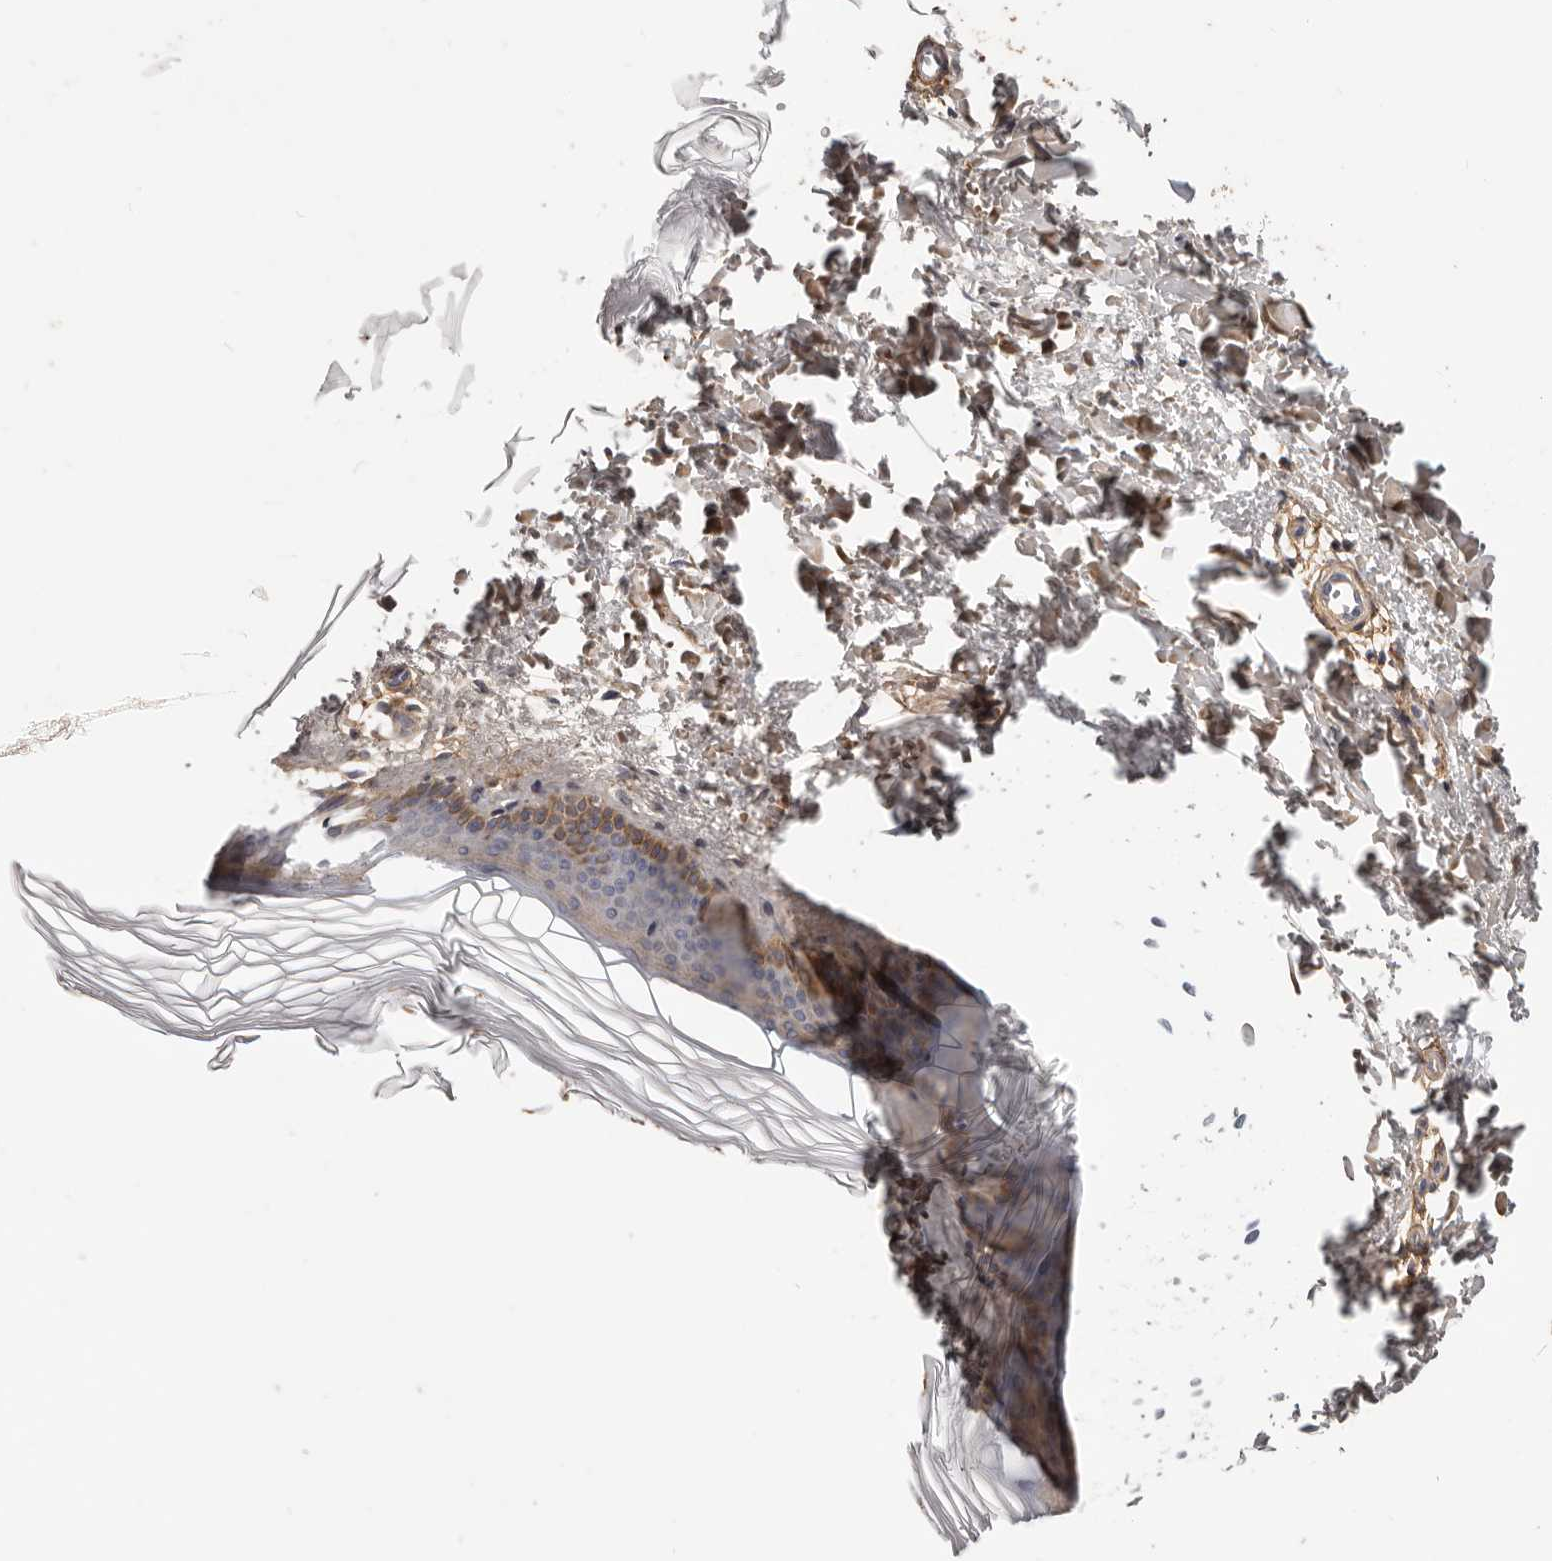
{"staining": {"intensity": "moderate", "quantity": ">75%", "location": "cytoplasmic/membranous"}, "tissue": "skin", "cell_type": "Fibroblasts", "image_type": "normal", "snomed": [{"axis": "morphology", "description": "Normal tissue, NOS"}, {"axis": "topography", "description": "Skin"}], "caption": "This photomicrograph exhibits normal skin stained with IHC to label a protein in brown. The cytoplasmic/membranous of fibroblasts show moderate positivity for the protein. Nuclei are counter-stained blue.", "gene": "MRPS10", "patient": {"sex": "female", "age": 27}}